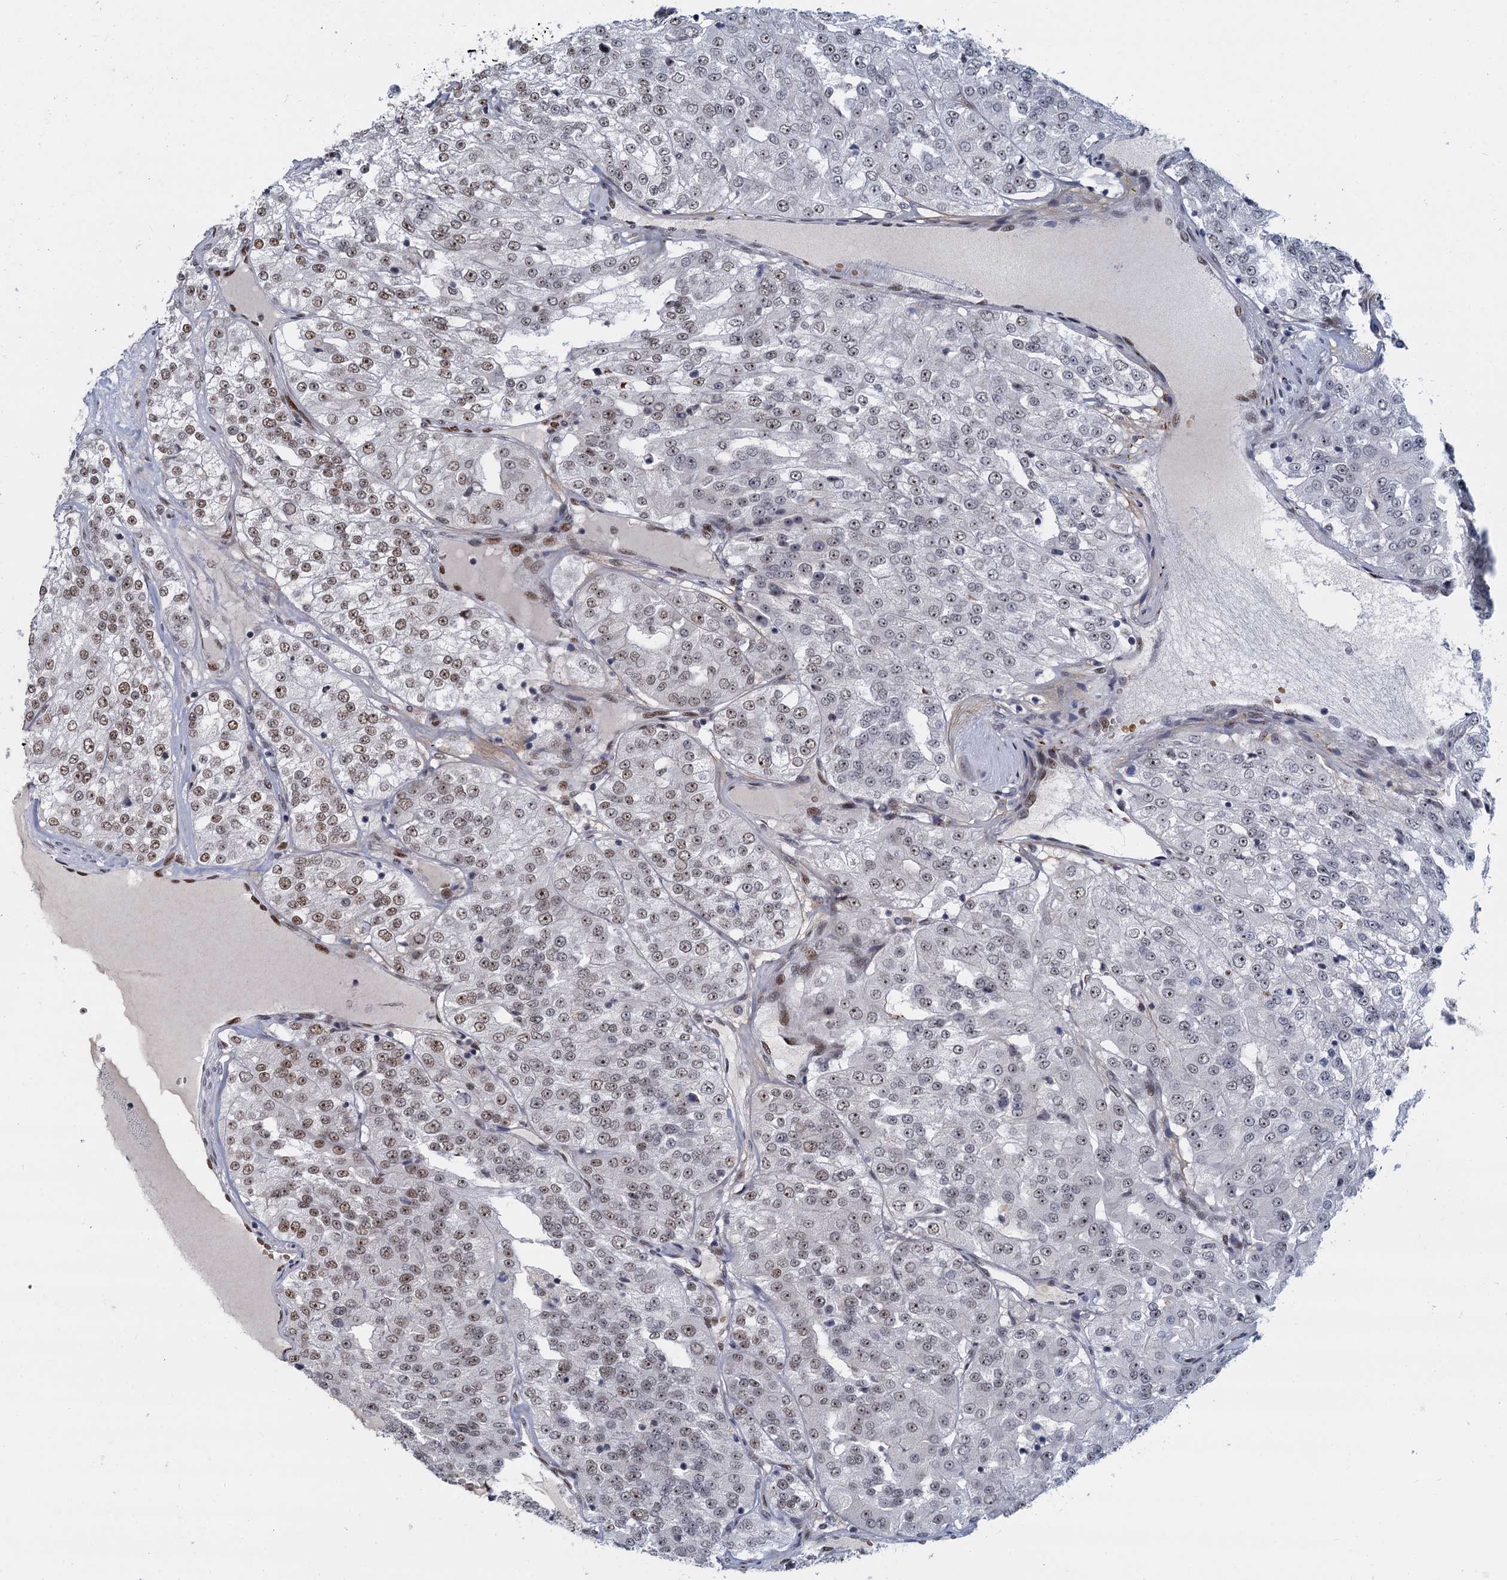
{"staining": {"intensity": "moderate", "quantity": "25%-75%", "location": "nuclear"}, "tissue": "renal cancer", "cell_type": "Tumor cells", "image_type": "cancer", "snomed": [{"axis": "morphology", "description": "Adenocarcinoma, NOS"}, {"axis": "topography", "description": "Kidney"}], "caption": "Immunohistochemistry (IHC) image of renal cancer (adenocarcinoma) stained for a protein (brown), which demonstrates medium levels of moderate nuclear positivity in approximately 25%-75% of tumor cells.", "gene": "RPRD1A", "patient": {"sex": "female", "age": 63}}